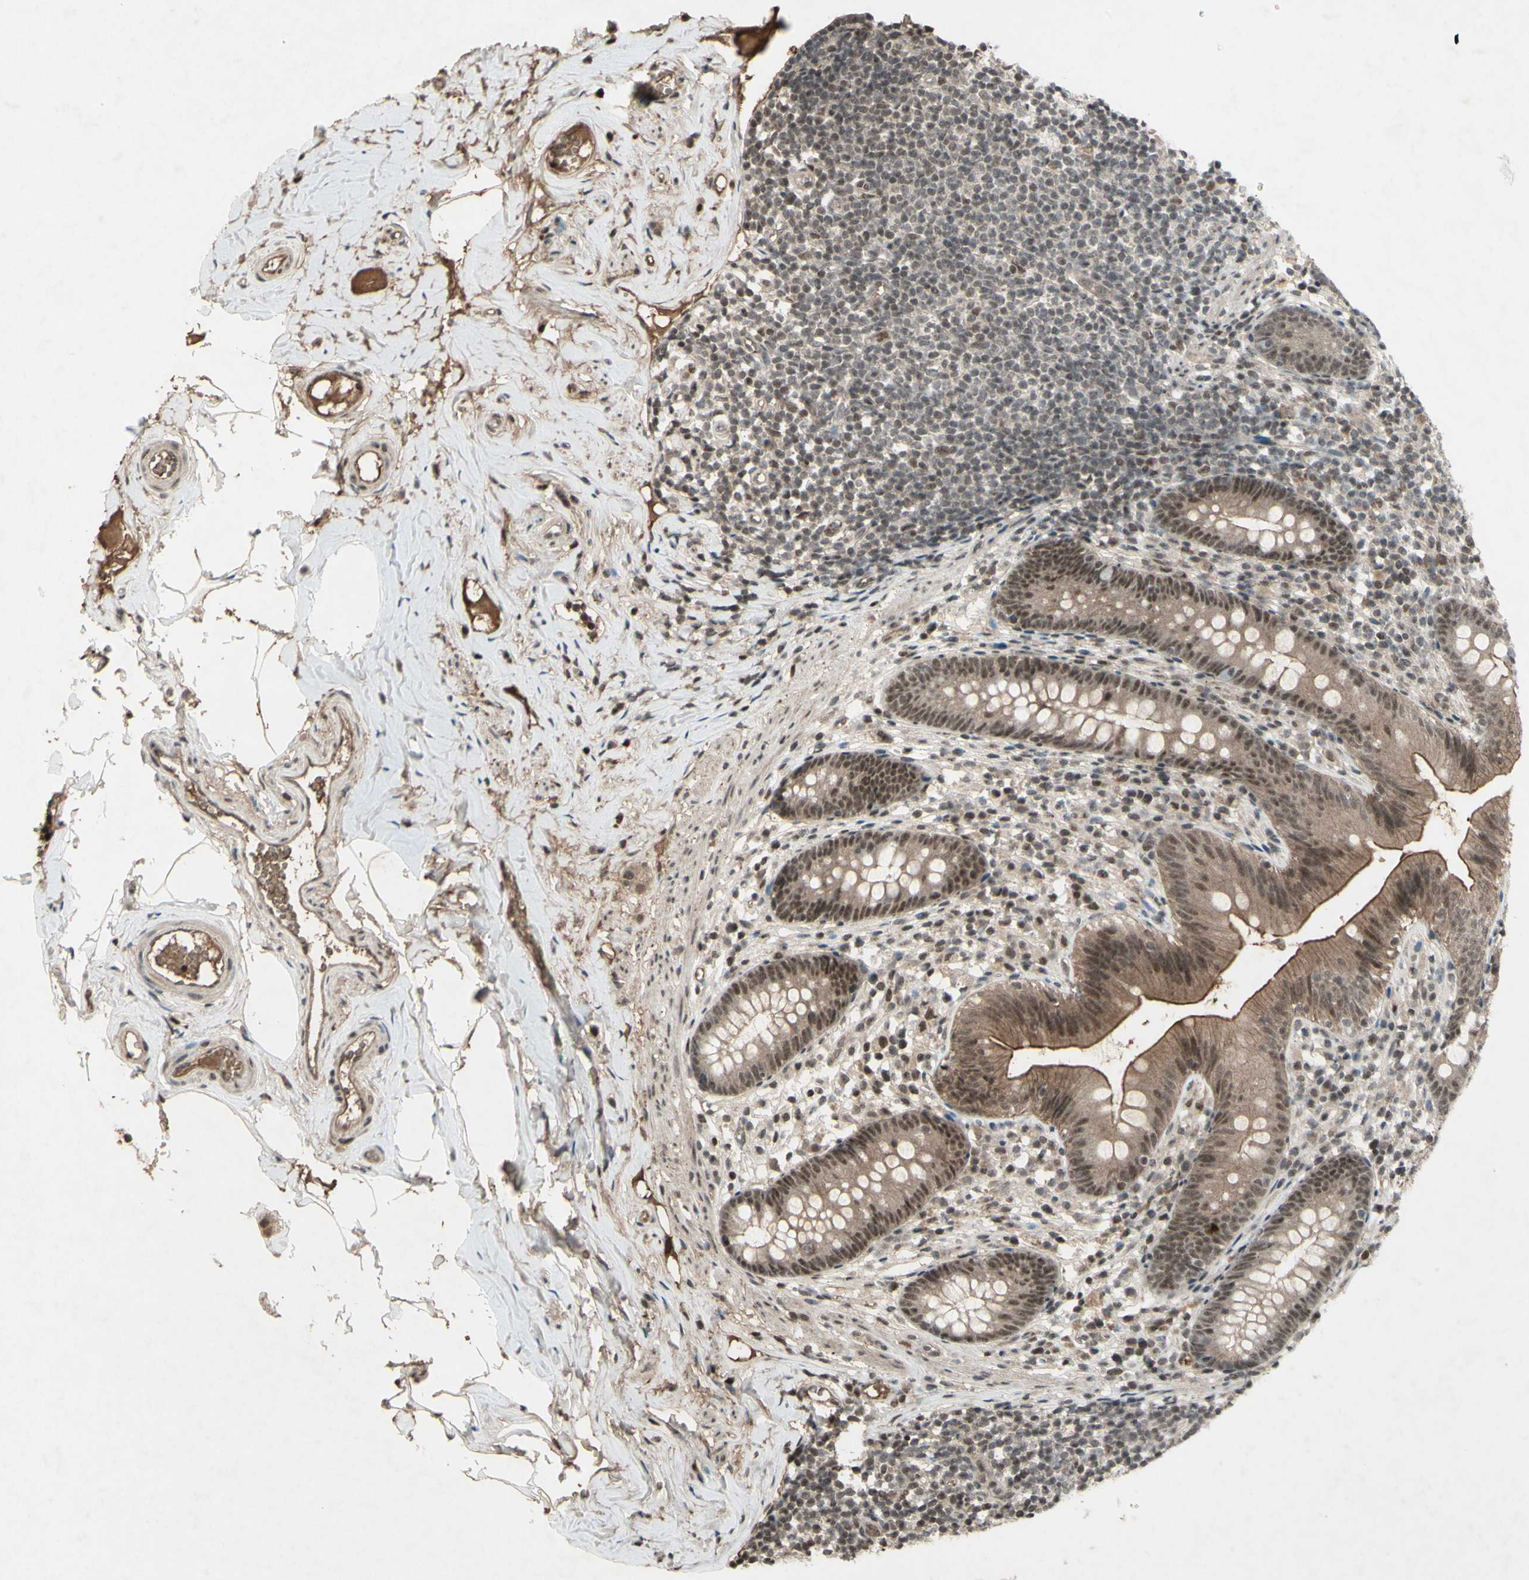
{"staining": {"intensity": "moderate", "quantity": ">75%", "location": "cytoplasmic/membranous,nuclear"}, "tissue": "appendix", "cell_type": "Glandular cells", "image_type": "normal", "snomed": [{"axis": "morphology", "description": "Normal tissue, NOS"}, {"axis": "topography", "description": "Appendix"}], "caption": "Human appendix stained with a brown dye demonstrates moderate cytoplasmic/membranous,nuclear positive positivity in approximately >75% of glandular cells.", "gene": "SNW1", "patient": {"sex": "male", "age": 52}}